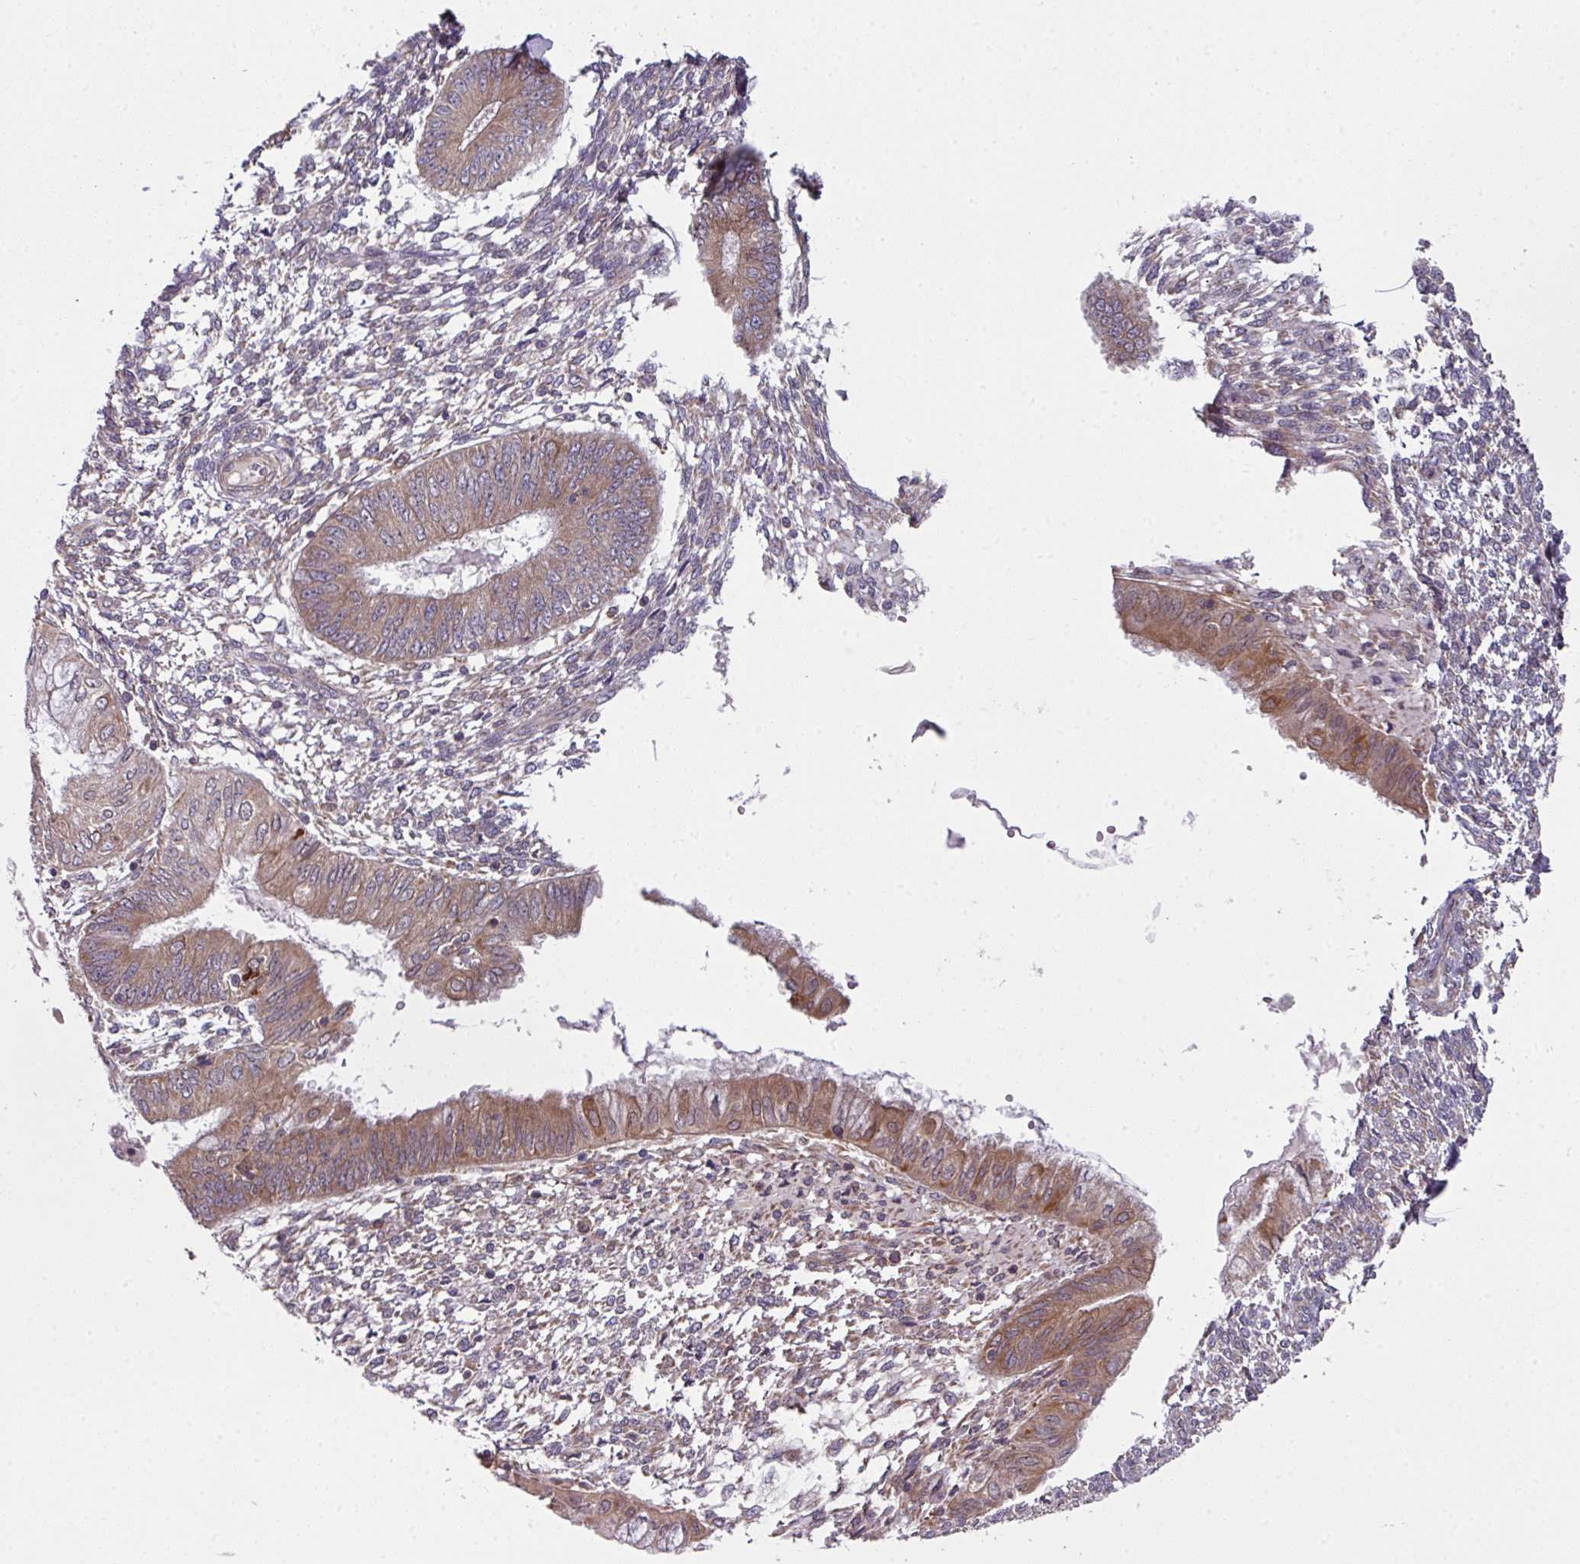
{"staining": {"intensity": "weak", "quantity": "25%-75%", "location": "cytoplasmic/membranous"}, "tissue": "endometrium", "cell_type": "Cells in endometrial stroma", "image_type": "normal", "snomed": [{"axis": "morphology", "description": "Normal tissue, NOS"}, {"axis": "topography", "description": "Endometrium"}], "caption": "About 25%-75% of cells in endometrial stroma in unremarkable human endometrium show weak cytoplasmic/membranous protein positivity as visualized by brown immunohistochemical staining.", "gene": "CAMLG", "patient": {"sex": "female", "age": 49}}